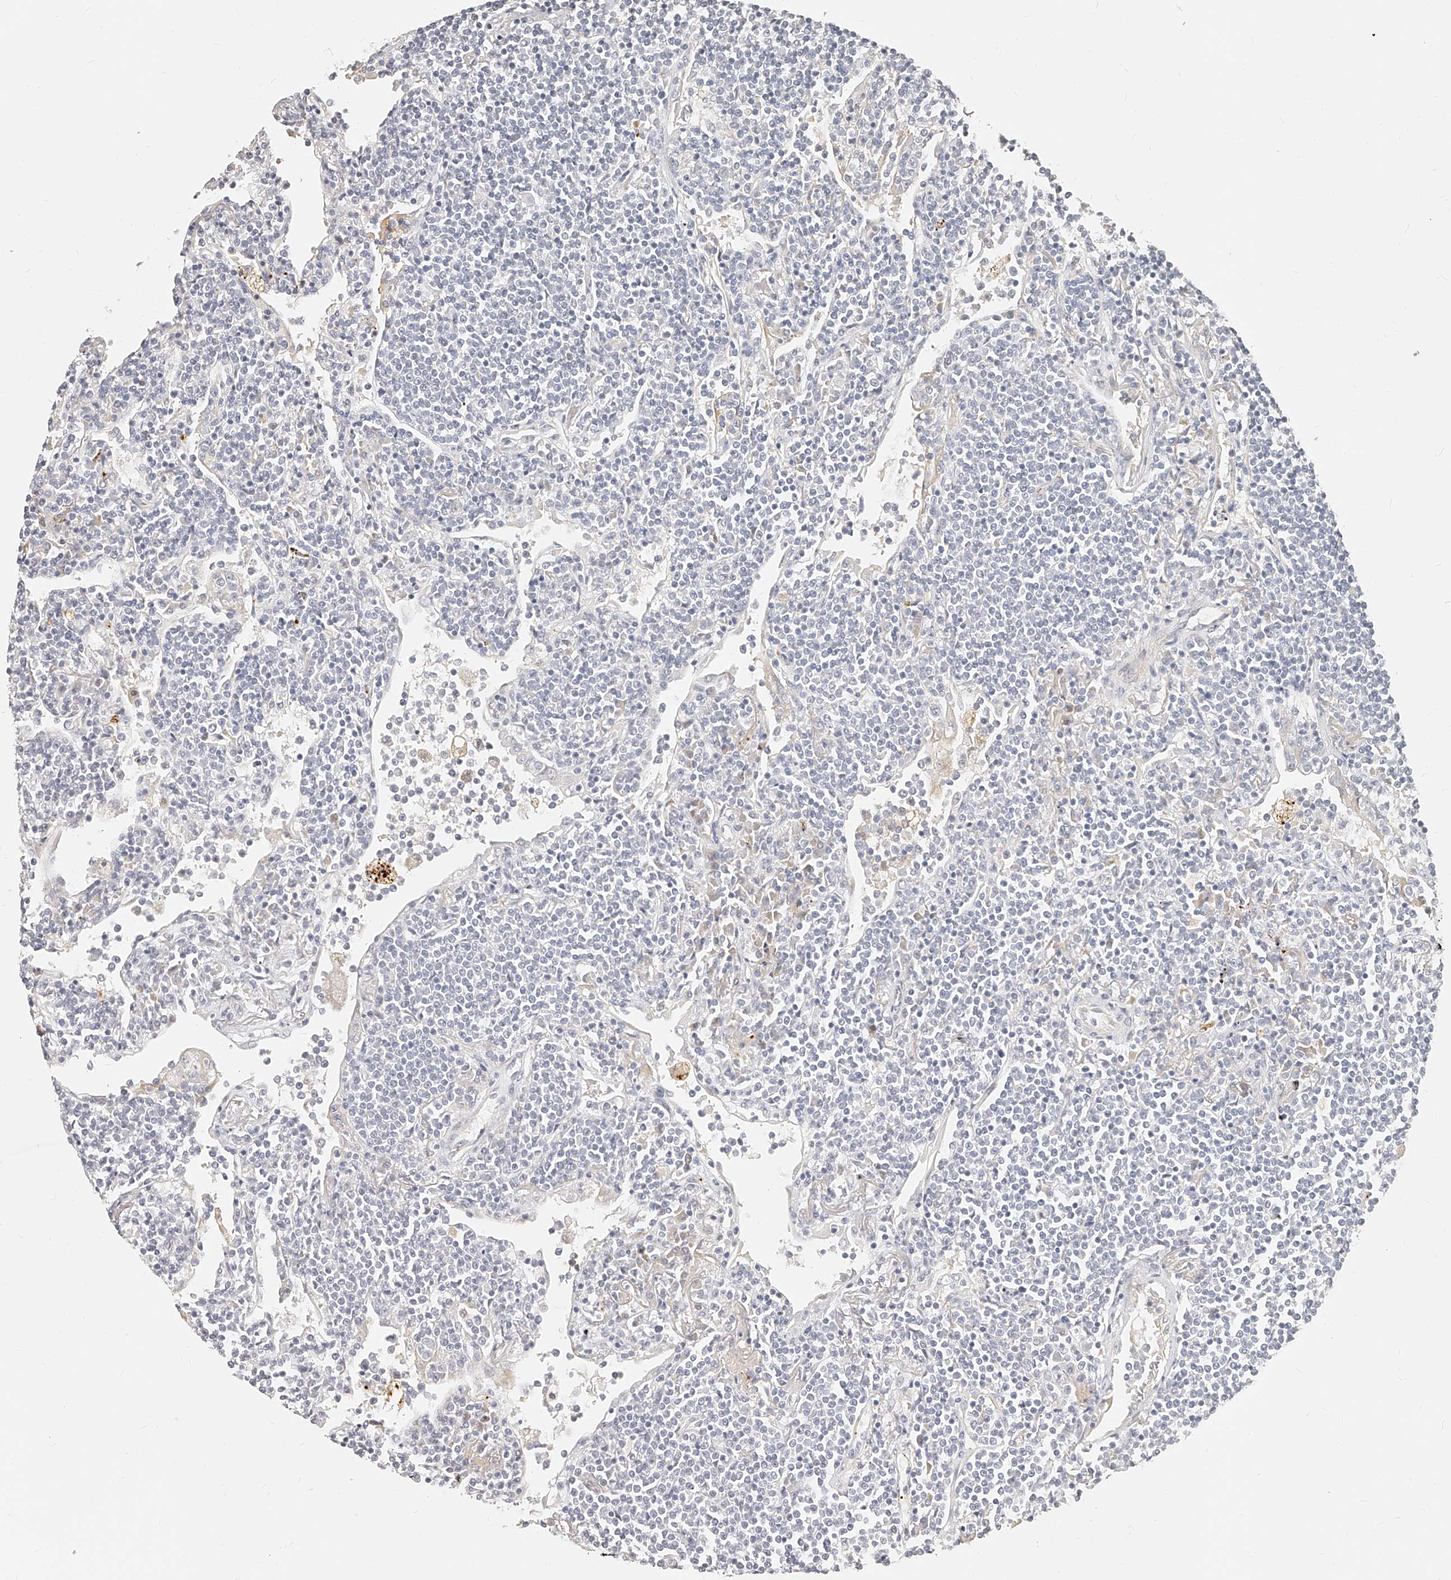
{"staining": {"intensity": "negative", "quantity": "none", "location": "none"}, "tissue": "lymphoma", "cell_type": "Tumor cells", "image_type": "cancer", "snomed": [{"axis": "morphology", "description": "Malignant lymphoma, non-Hodgkin's type, Low grade"}, {"axis": "topography", "description": "Lung"}], "caption": "IHC histopathology image of lymphoma stained for a protein (brown), which demonstrates no positivity in tumor cells.", "gene": "ITGB3", "patient": {"sex": "female", "age": 71}}